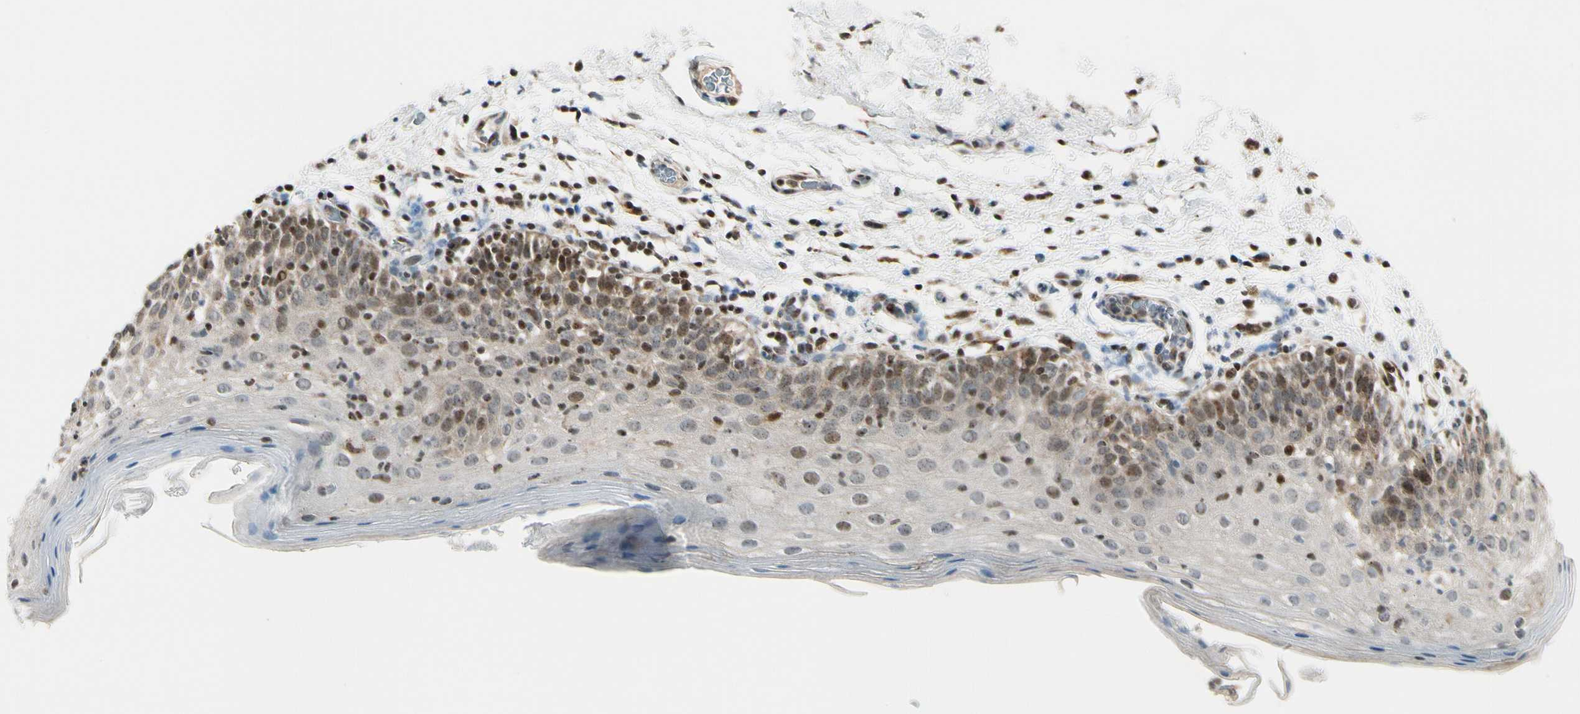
{"staining": {"intensity": "moderate", "quantity": "25%-75%", "location": "cytoplasmic/membranous,nuclear"}, "tissue": "oral mucosa", "cell_type": "Squamous epithelial cells", "image_type": "normal", "snomed": [{"axis": "morphology", "description": "Normal tissue, NOS"}, {"axis": "morphology", "description": "Squamous cell carcinoma, NOS"}, {"axis": "topography", "description": "Skeletal muscle"}, {"axis": "topography", "description": "Oral tissue"}], "caption": "High-magnification brightfield microscopy of unremarkable oral mucosa stained with DAB (brown) and counterstained with hematoxylin (blue). squamous epithelial cells exhibit moderate cytoplasmic/membranous,nuclear expression is identified in about25%-75% of cells.", "gene": "DAXX", "patient": {"sex": "male", "age": 71}}